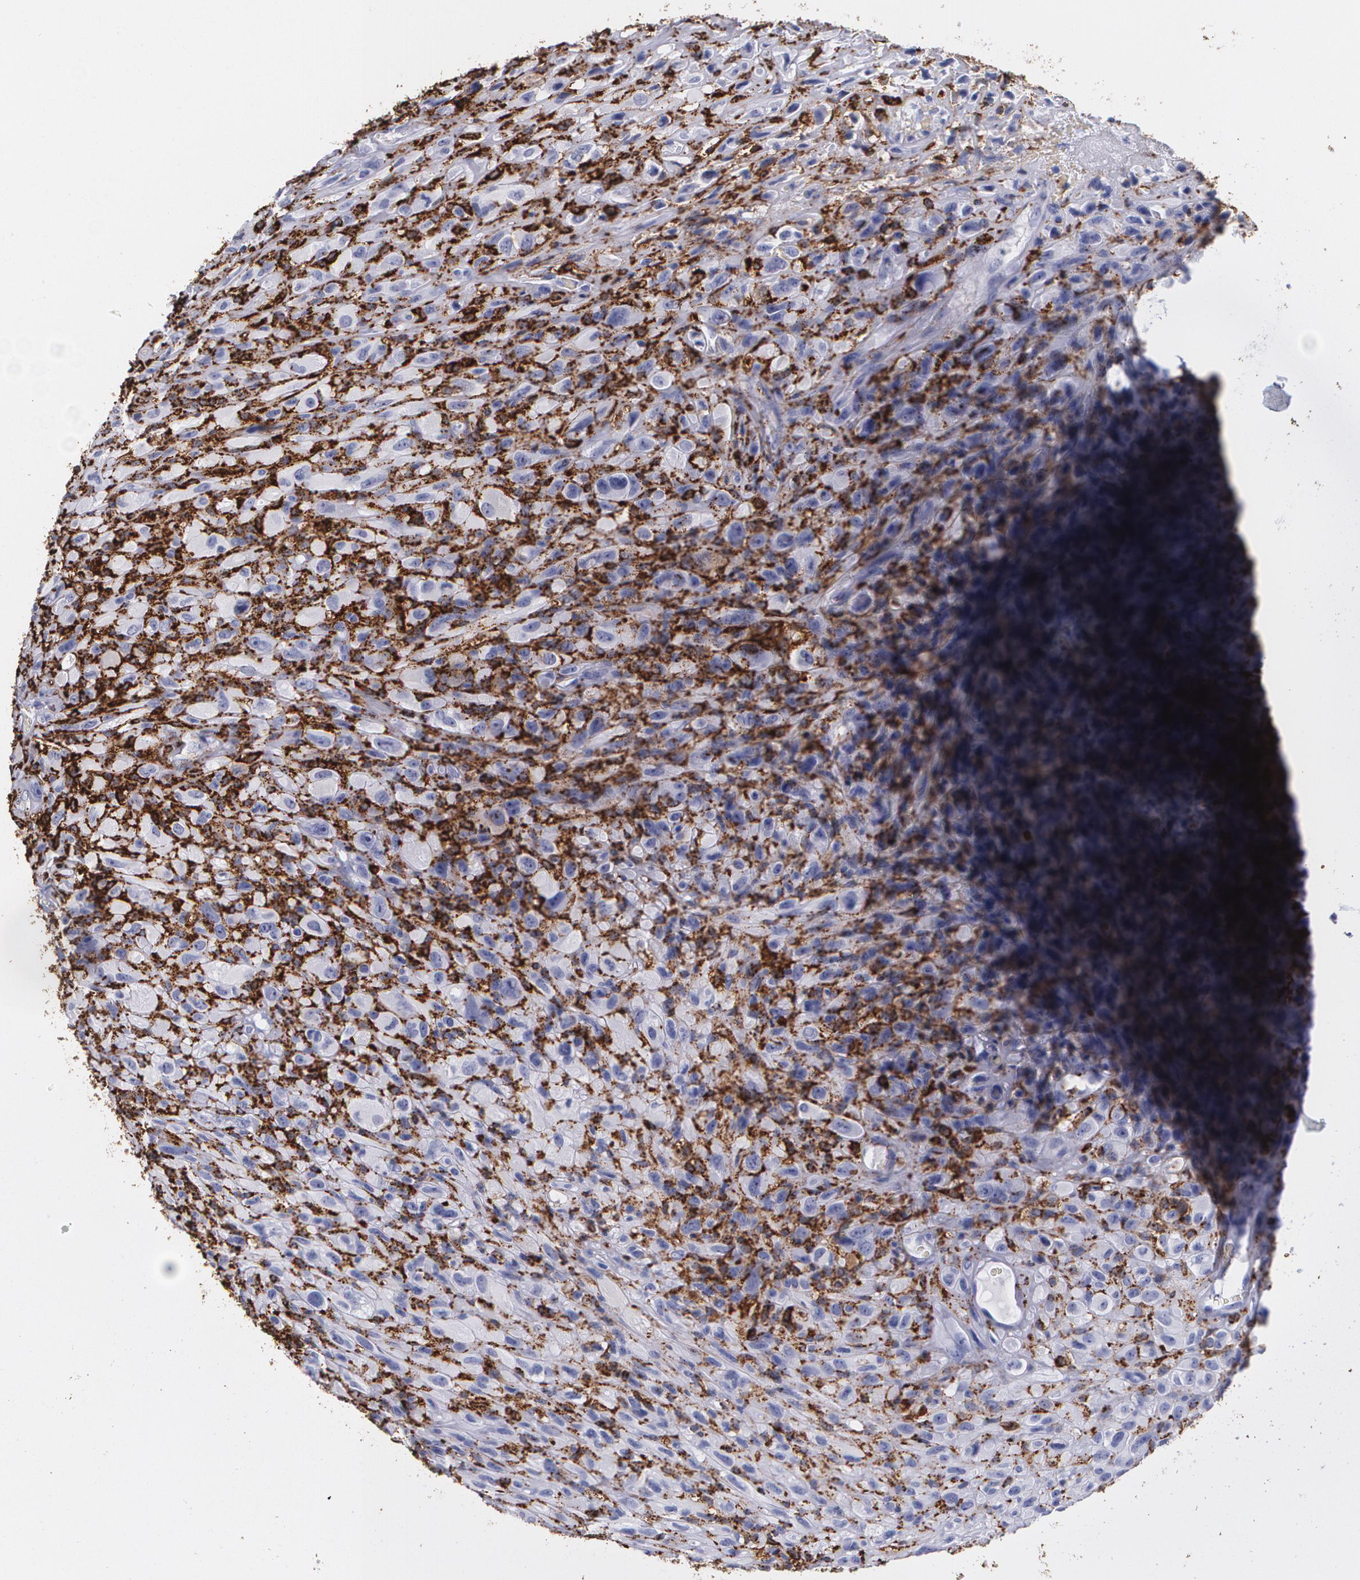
{"staining": {"intensity": "negative", "quantity": "none", "location": "none"}, "tissue": "glioma", "cell_type": "Tumor cells", "image_type": "cancer", "snomed": [{"axis": "morphology", "description": "Glioma, malignant, High grade"}, {"axis": "topography", "description": "Brain"}], "caption": "High power microscopy photomicrograph of an IHC photomicrograph of malignant glioma (high-grade), revealing no significant staining in tumor cells.", "gene": "HLA-DRA", "patient": {"sex": "male", "age": 48}}